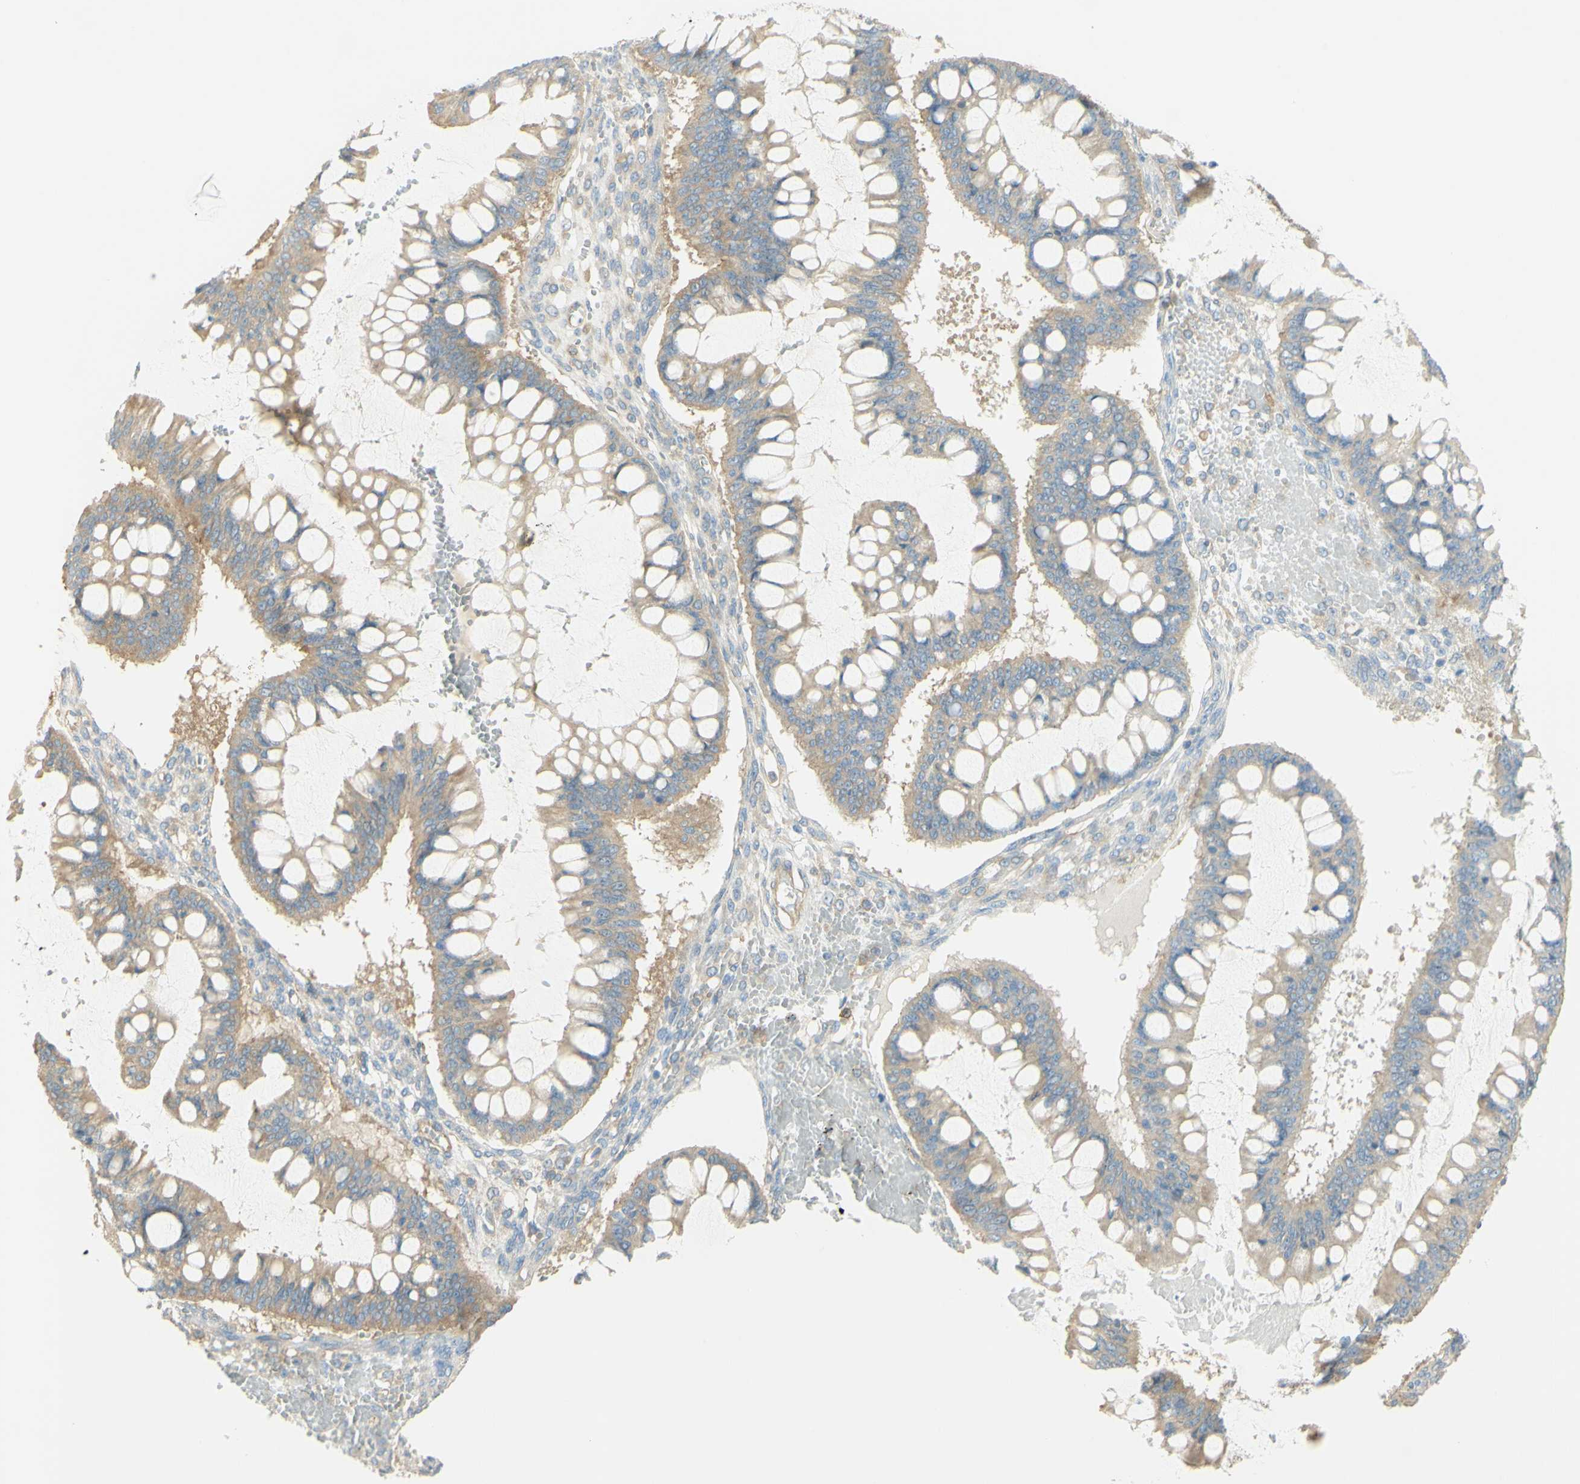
{"staining": {"intensity": "moderate", "quantity": ">75%", "location": "cytoplasmic/membranous"}, "tissue": "ovarian cancer", "cell_type": "Tumor cells", "image_type": "cancer", "snomed": [{"axis": "morphology", "description": "Cystadenocarcinoma, mucinous, NOS"}, {"axis": "topography", "description": "Ovary"}], "caption": "The photomicrograph shows staining of ovarian cancer, revealing moderate cytoplasmic/membranous protein positivity (brown color) within tumor cells.", "gene": "IKBKG", "patient": {"sex": "female", "age": 73}}